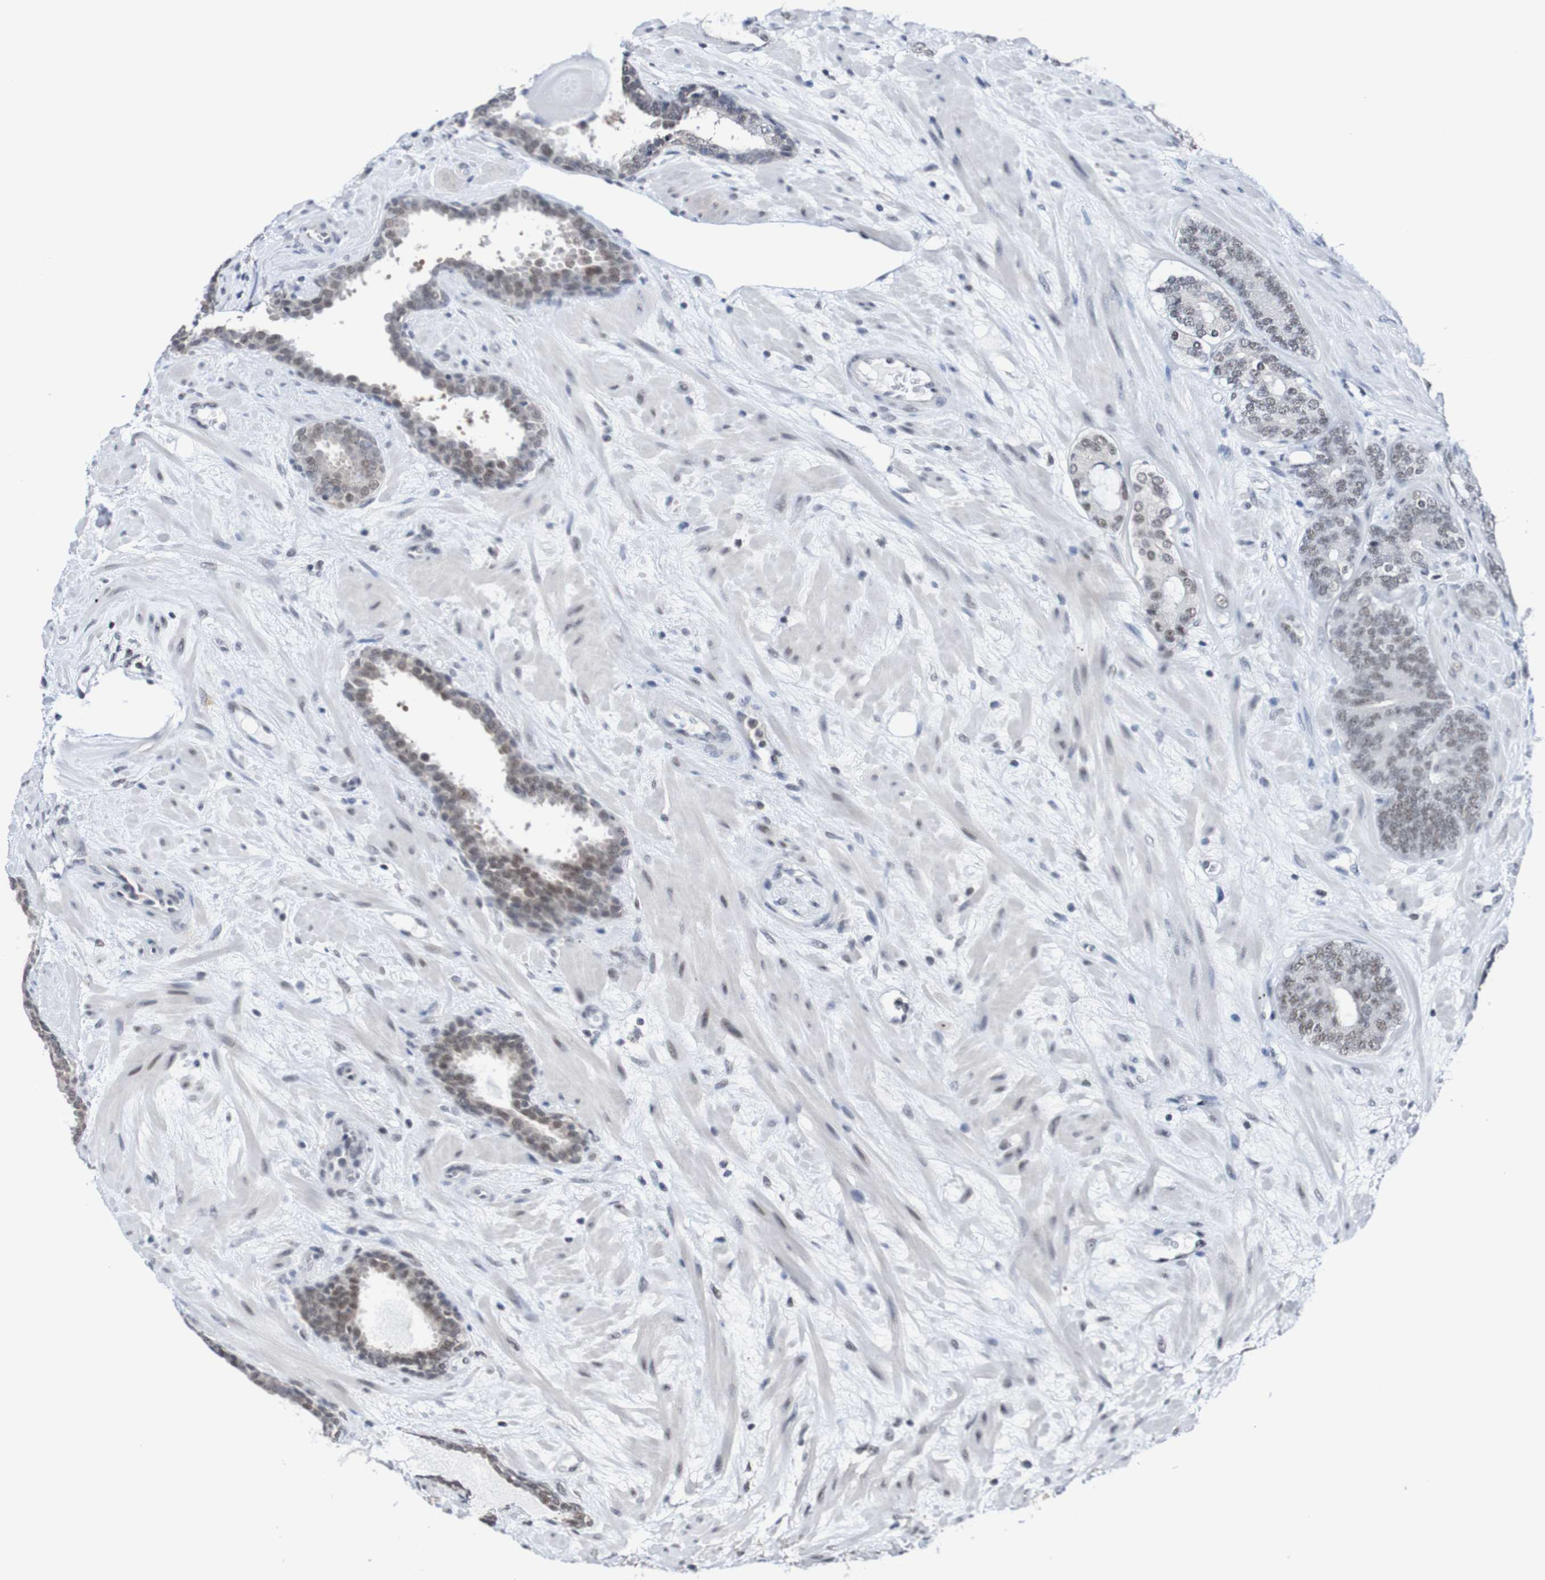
{"staining": {"intensity": "weak", "quantity": "25%-75%", "location": "nuclear"}, "tissue": "prostate cancer", "cell_type": "Tumor cells", "image_type": "cancer", "snomed": [{"axis": "morphology", "description": "Adenocarcinoma, Low grade"}, {"axis": "topography", "description": "Prostate"}], "caption": "Tumor cells display low levels of weak nuclear positivity in approximately 25%-75% of cells in prostate cancer.", "gene": "CDC5L", "patient": {"sex": "male", "age": 63}}